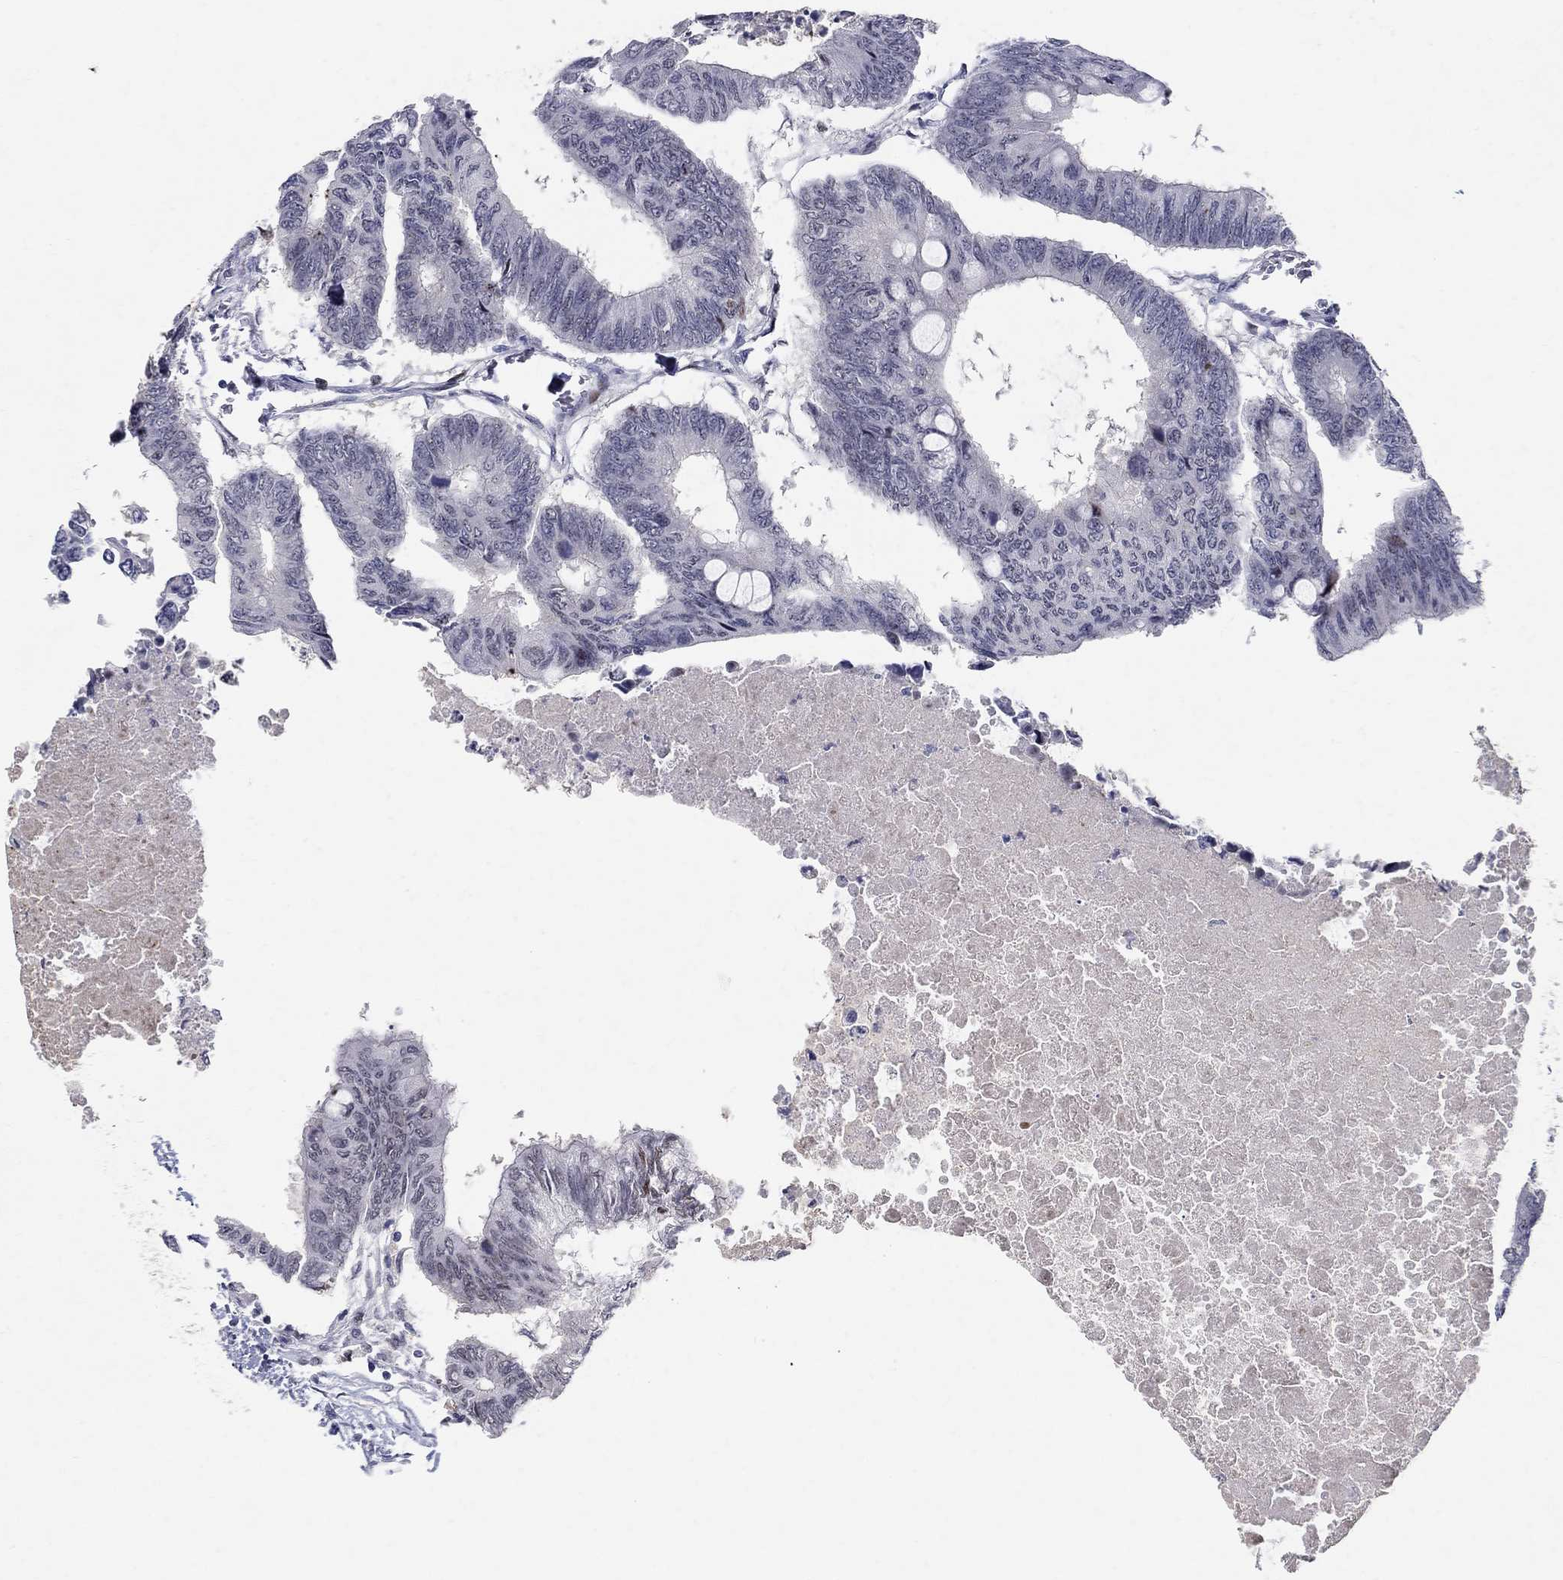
{"staining": {"intensity": "negative", "quantity": "none", "location": "none"}, "tissue": "colorectal cancer", "cell_type": "Tumor cells", "image_type": "cancer", "snomed": [{"axis": "morphology", "description": "Normal tissue, NOS"}, {"axis": "morphology", "description": "Adenocarcinoma, NOS"}, {"axis": "topography", "description": "Rectum"}, {"axis": "topography", "description": "Peripheral nerve tissue"}], "caption": "There is no significant positivity in tumor cells of adenocarcinoma (colorectal). Brightfield microscopy of immunohistochemistry (IHC) stained with DAB (brown) and hematoxylin (blue), captured at high magnification.", "gene": "RAPGEF5", "patient": {"sex": "male", "age": 92}}